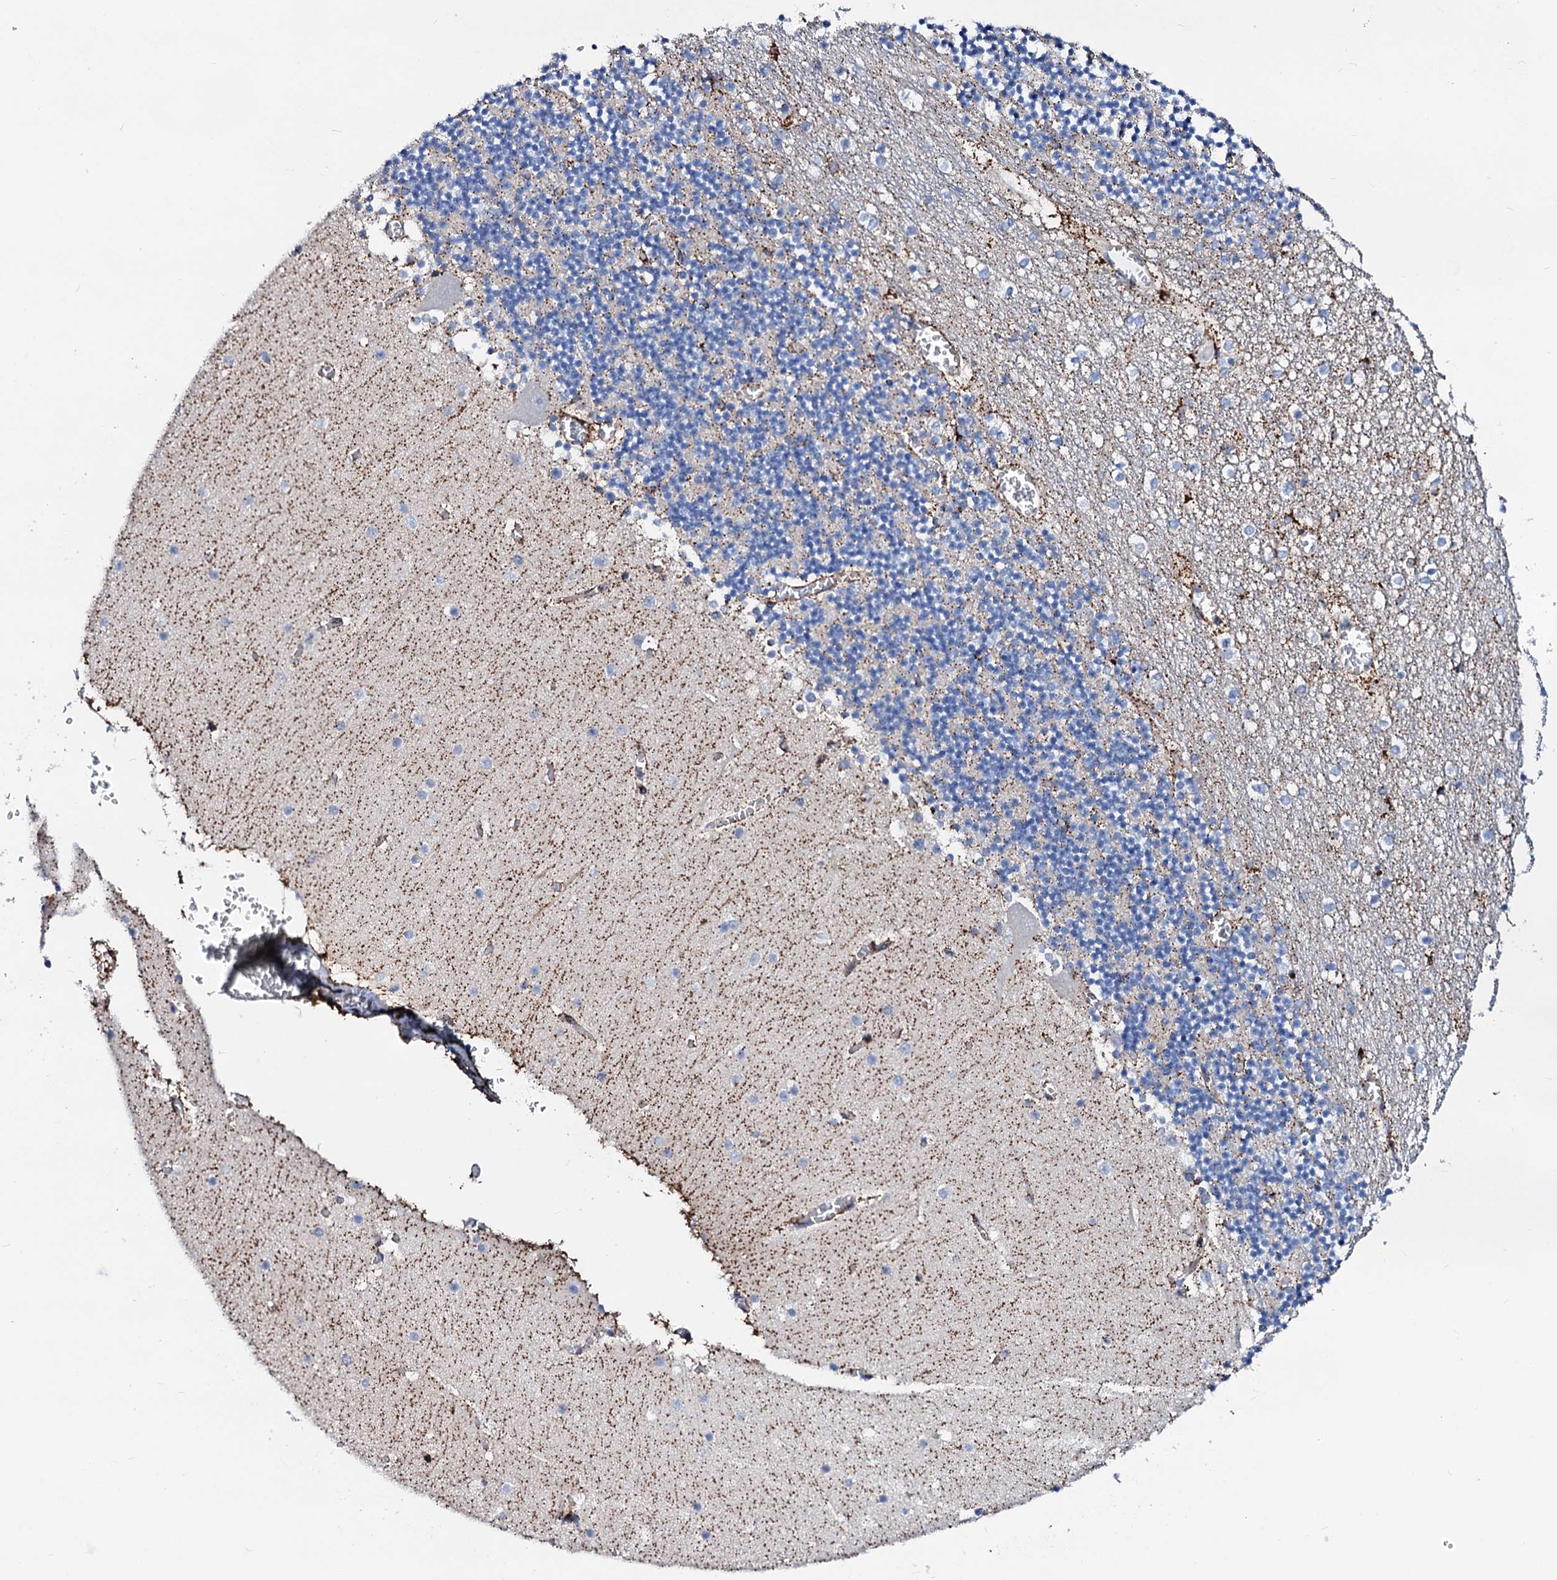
{"staining": {"intensity": "negative", "quantity": "none", "location": "none"}, "tissue": "cerebellum", "cell_type": "Cells in granular layer", "image_type": "normal", "snomed": [{"axis": "morphology", "description": "Normal tissue, NOS"}, {"axis": "topography", "description": "Cerebellum"}], "caption": "An immunohistochemistry image of benign cerebellum is shown. There is no staining in cells in granular layer of cerebellum.", "gene": "MED13L", "patient": {"sex": "female", "age": 28}}